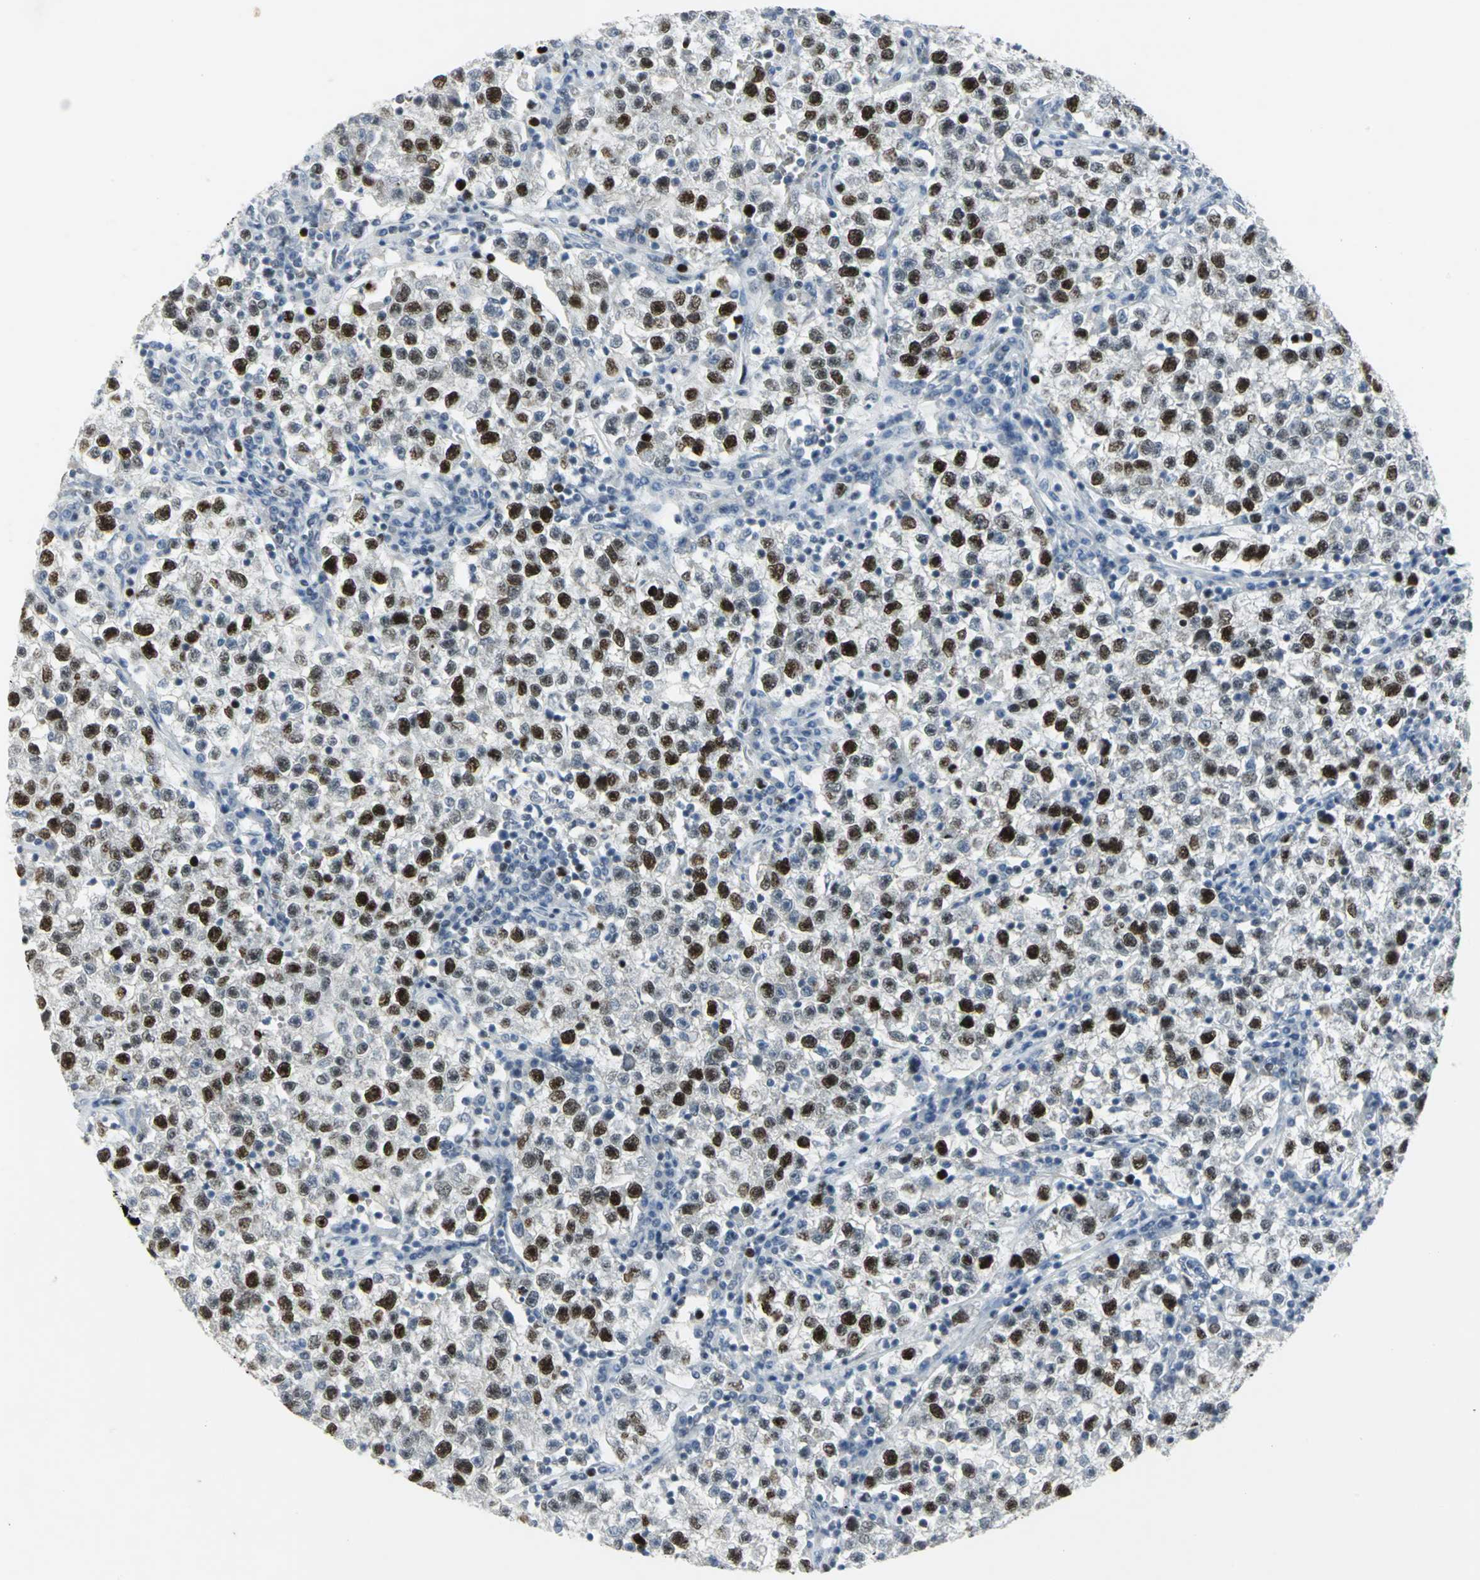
{"staining": {"intensity": "strong", "quantity": "25%-75%", "location": "nuclear"}, "tissue": "testis cancer", "cell_type": "Tumor cells", "image_type": "cancer", "snomed": [{"axis": "morphology", "description": "Seminoma, NOS"}, {"axis": "topography", "description": "Testis"}], "caption": "An IHC image of neoplastic tissue is shown. Protein staining in brown highlights strong nuclear positivity in testis cancer (seminoma) within tumor cells.", "gene": "RPA1", "patient": {"sex": "male", "age": 22}}